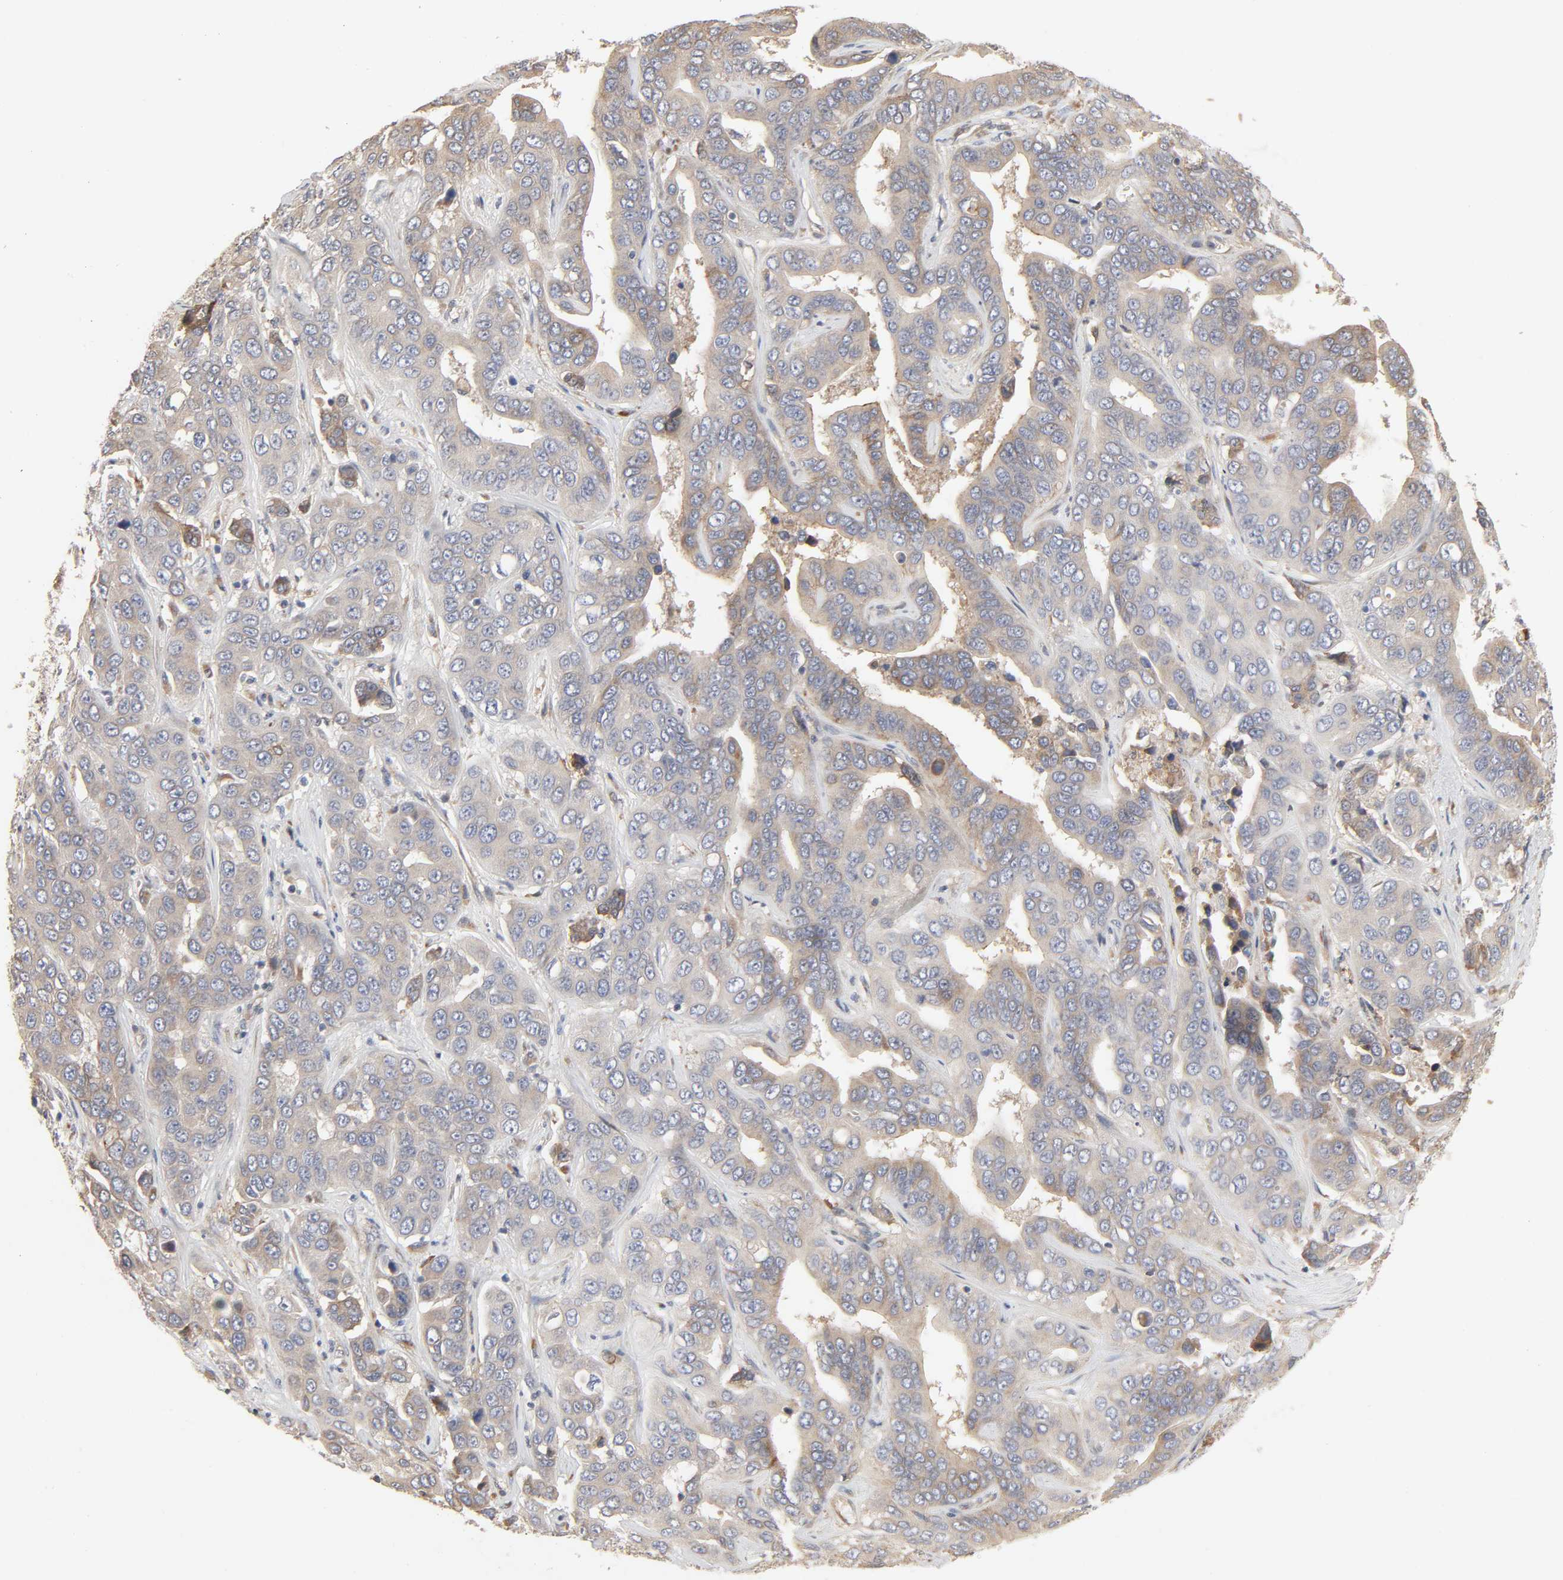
{"staining": {"intensity": "weak", "quantity": ">75%", "location": "cytoplasmic/membranous"}, "tissue": "liver cancer", "cell_type": "Tumor cells", "image_type": "cancer", "snomed": [{"axis": "morphology", "description": "Cholangiocarcinoma"}, {"axis": "topography", "description": "Liver"}], "caption": "Liver cholangiocarcinoma was stained to show a protein in brown. There is low levels of weak cytoplasmic/membranous staining in about >75% of tumor cells.", "gene": "NDRG2", "patient": {"sex": "female", "age": 52}}